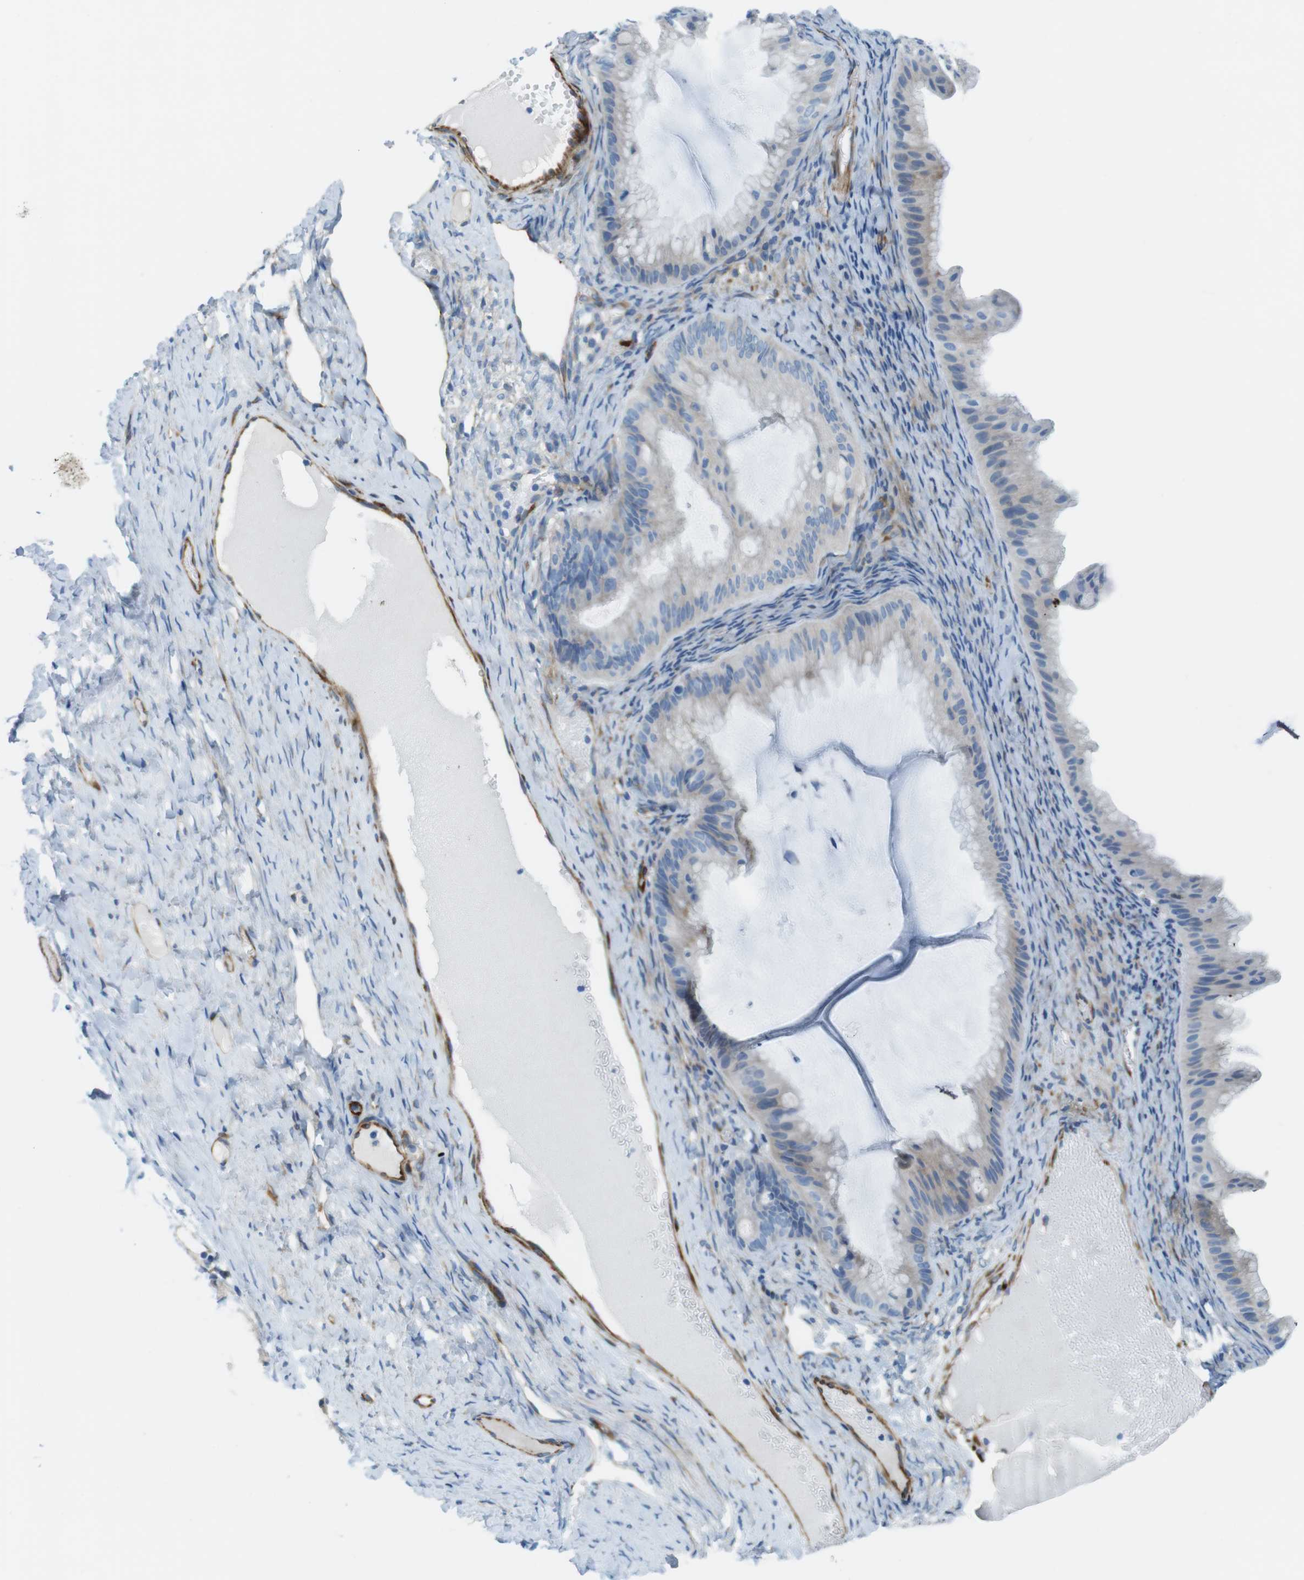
{"staining": {"intensity": "weak", "quantity": "<25%", "location": "cytoplasmic/membranous"}, "tissue": "ovarian cancer", "cell_type": "Tumor cells", "image_type": "cancer", "snomed": [{"axis": "morphology", "description": "Cystadenocarcinoma, mucinous, NOS"}, {"axis": "topography", "description": "Ovary"}], "caption": "The immunohistochemistry photomicrograph has no significant expression in tumor cells of mucinous cystadenocarcinoma (ovarian) tissue.", "gene": "EMP2", "patient": {"sex": "female", "age": 61}}